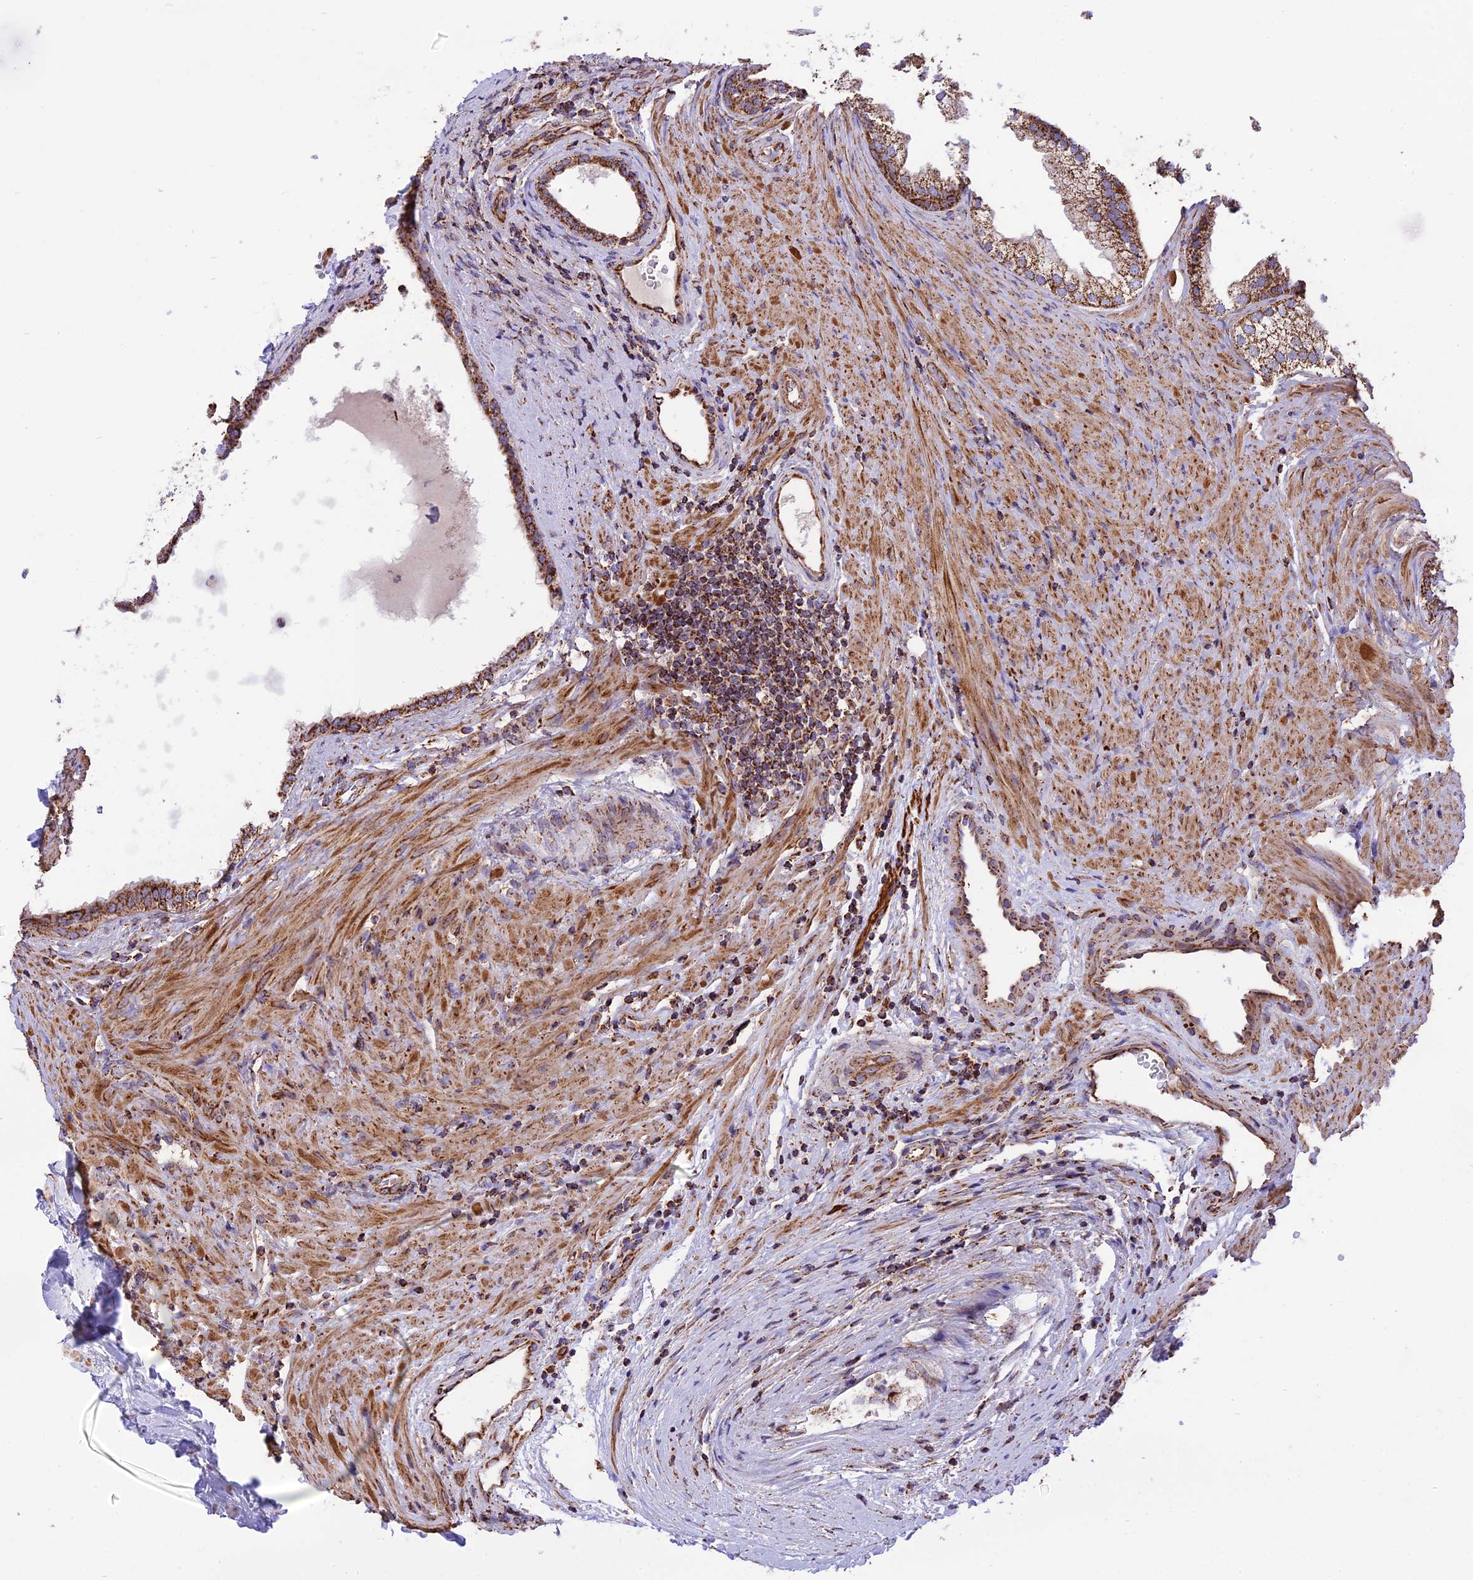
{"staining": {"intensity": "strong", "quantity": ">75%", "location": "cytoplasmic/membranous"}, "tissue": "prostate", "cell_type": "Glandular cells", "image_type": "normal", "snomed": [{"axis": "morphology", "description": "Normal tissue, NOS"}, {"axis": "topography", "description": "Prostate"}], "caption": "A high amount of strong cytoplasmic/membranous staining is identified in approximately >75% of glandular cells in normal prostate.", "gene": "TTC4", "patient": {"sex": "male", "age": 76}}